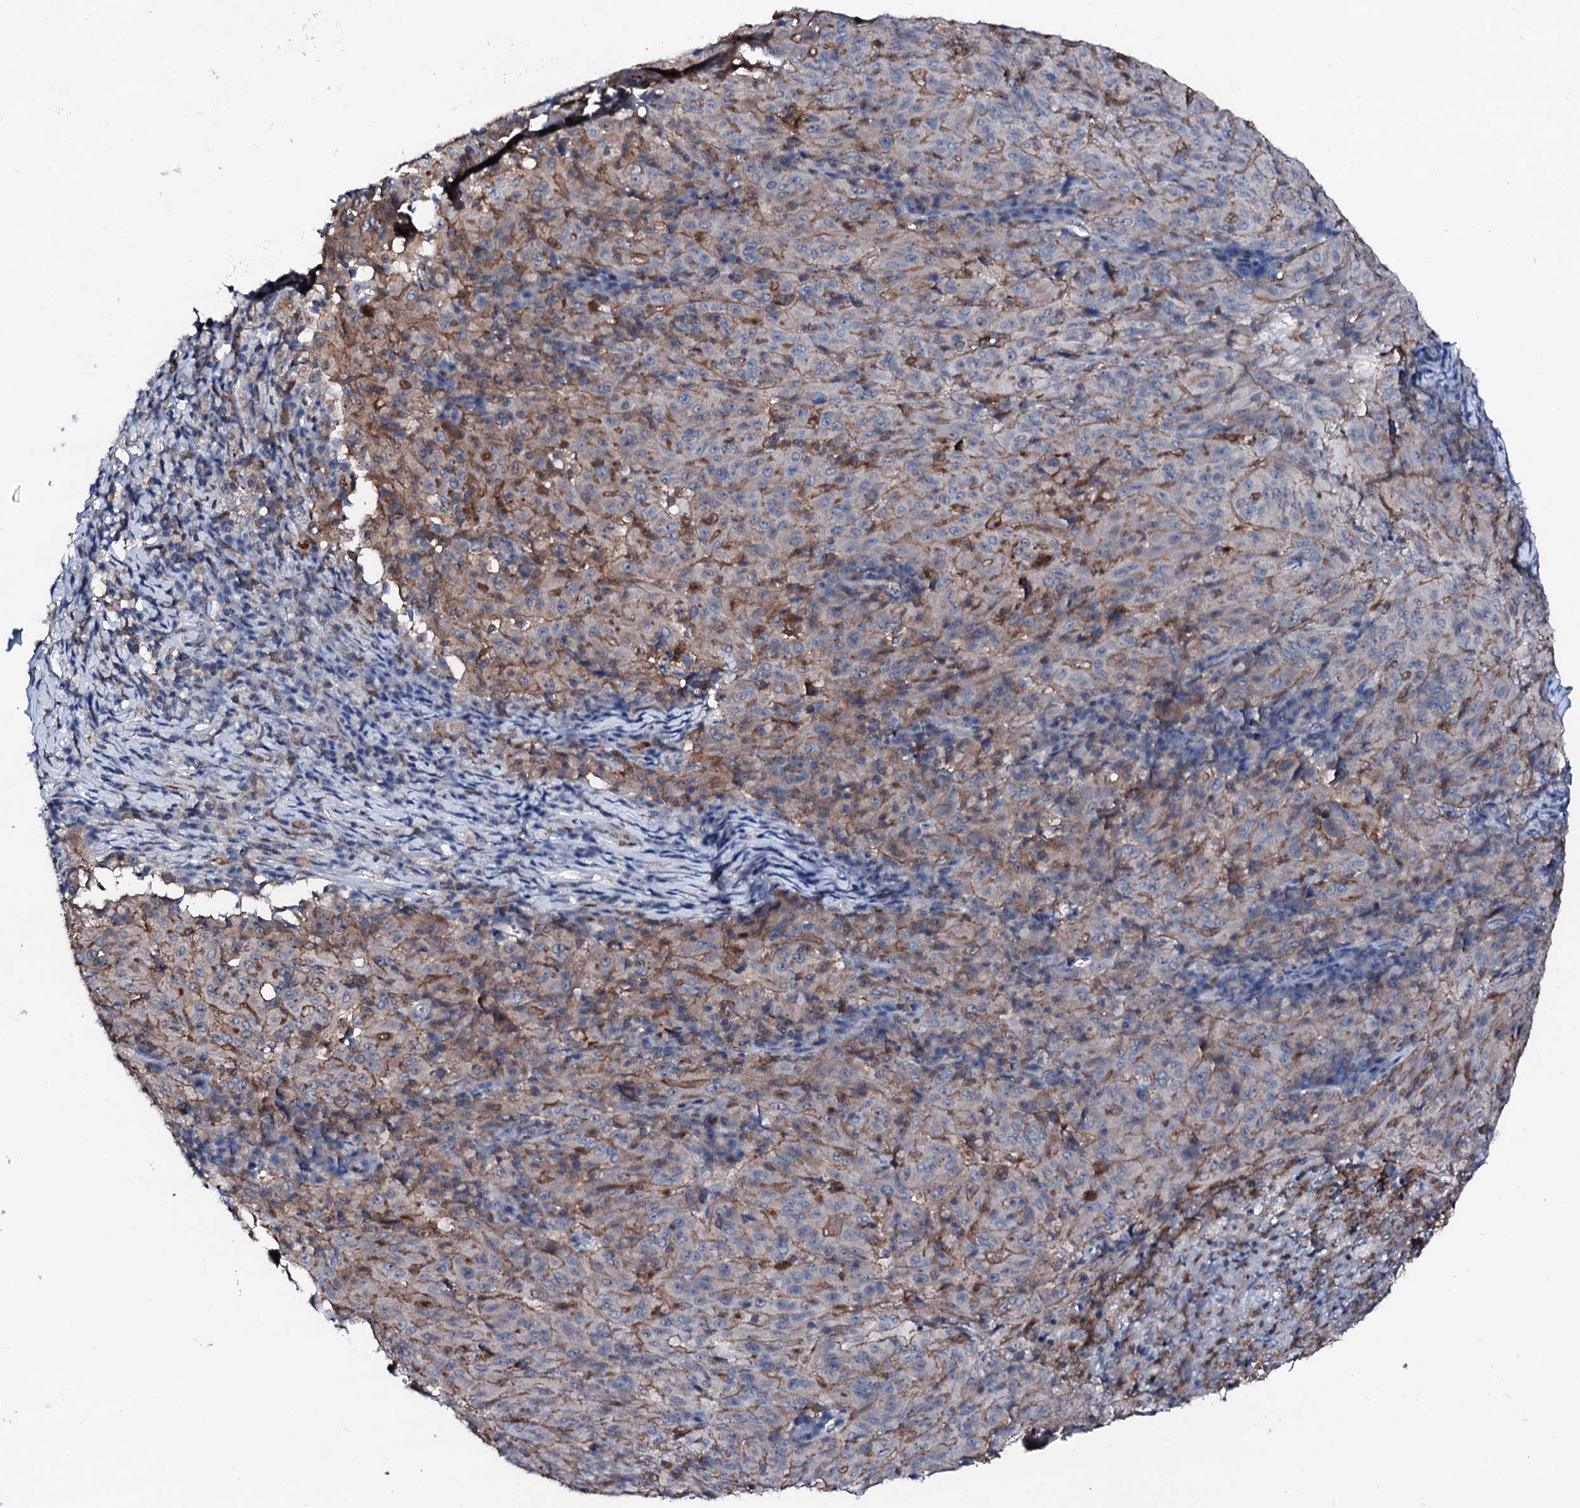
{"staining": {"intensity": "negative", "quantity": "none", "location": "none"}, "tissue": "pancreatic cancer", "cell_type": "Tumor cells", "image_type": "cancer", "snomed": [{"axis": "morphology", "description": "Adenocarcinoma, NOS"}, {"axis": "topography", "description": "Pancreas"}], "caption": "Protein analysis of adenocarcinoma (pancreatic) displays no significant expression in tumor cells.", "gene": "TRAFD1", "patient": {"sex": "male", "age": 63}}